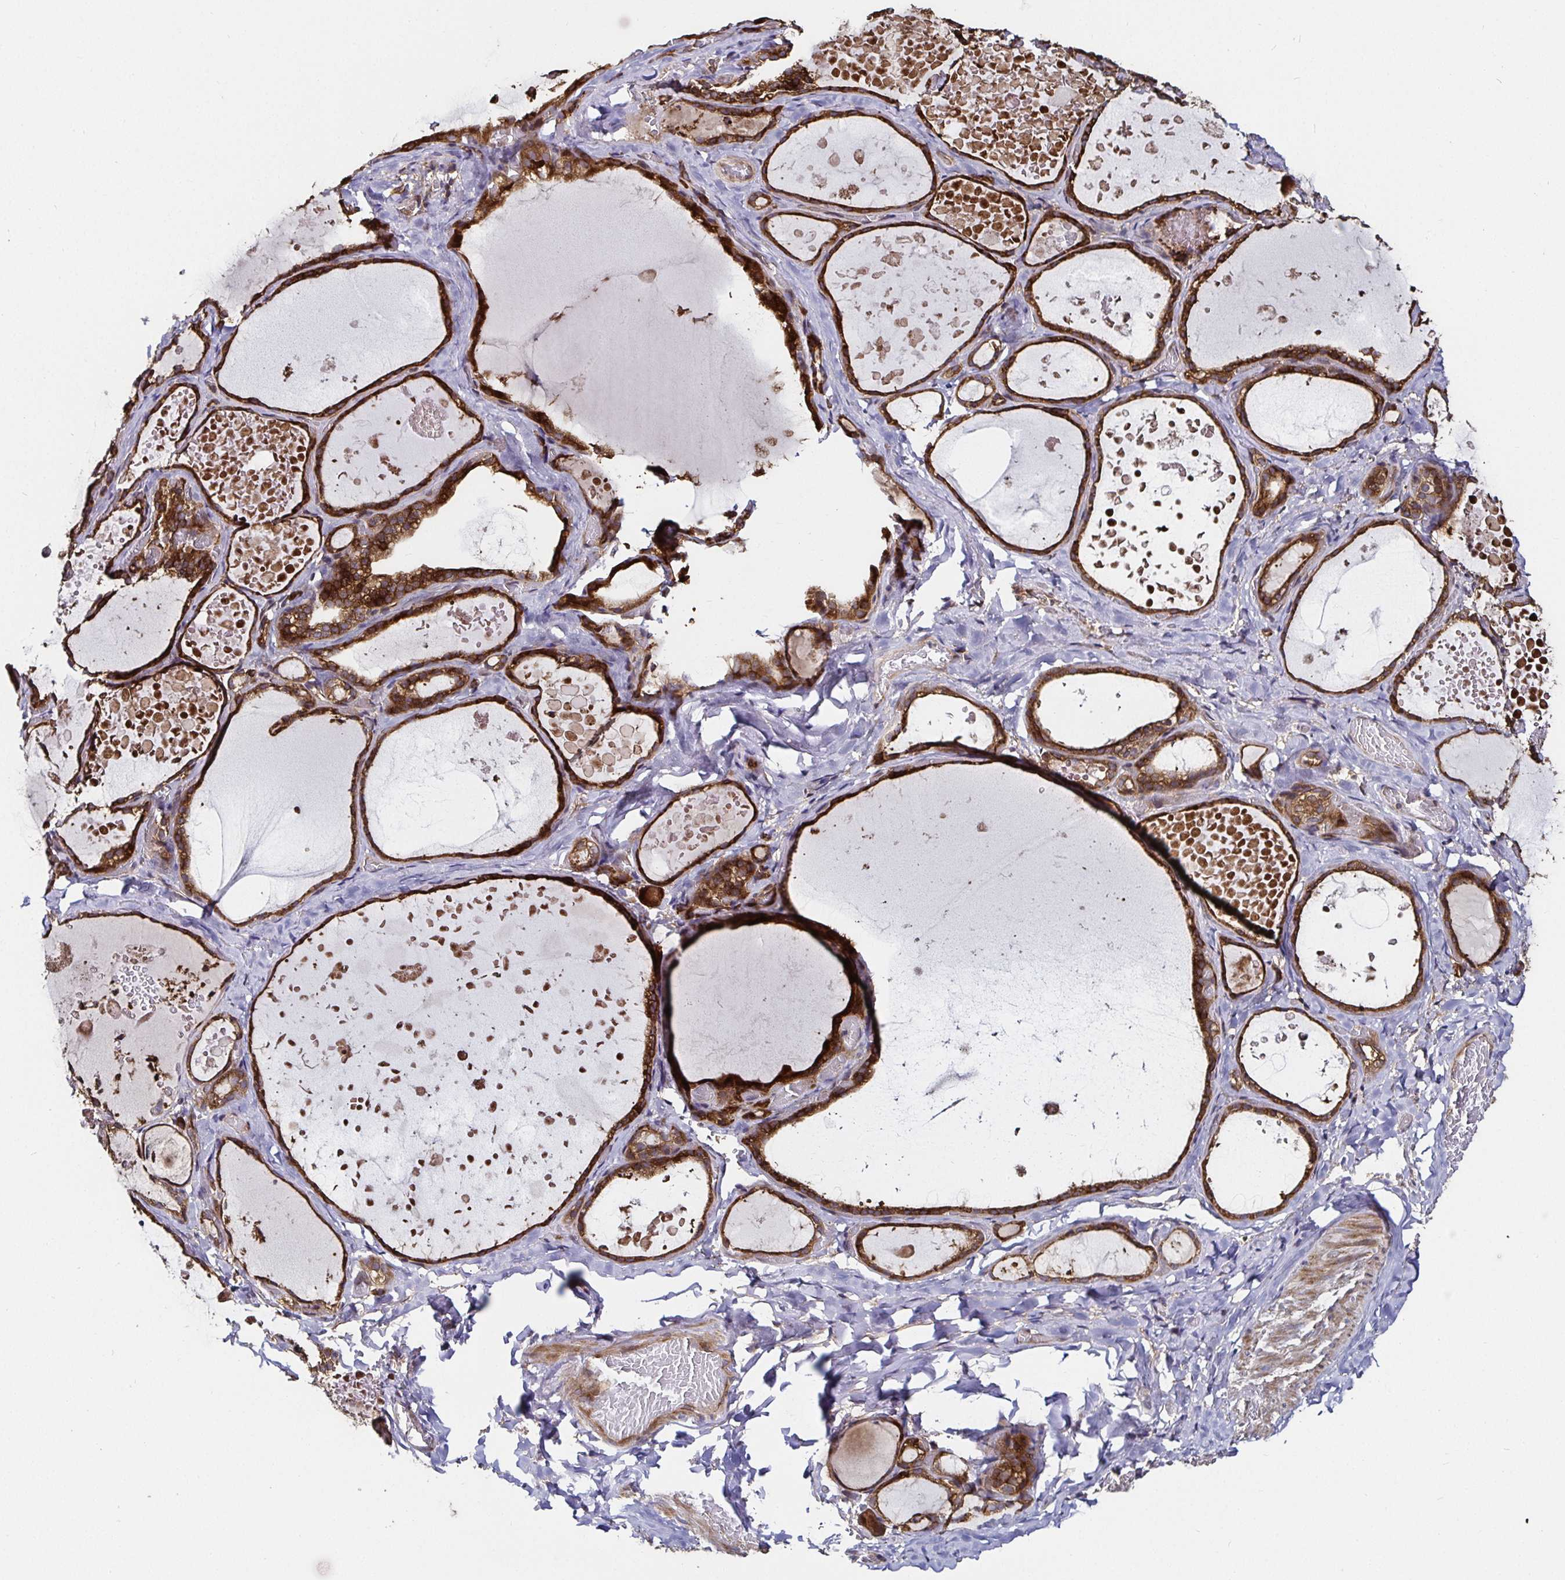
{"staining": {"intensity": "strong", "quantity": ">75%", "location": "cytoplasmic/membranous"}, "tissue": "thyroid gland", "cell_type": "Glandular cells", "image_type": "normal", "snomed": [{"axis": "morphology", "description": "Normal tissue, NOS"}, {"axis": "topography", "description": "Thyroid gland"}], "caption": "Immunohistochemistry (IHC) photomicrograph of normal human thyroid gland stained for a protein (brown), which displays high levels of strong cytoplasmic/membranous expression in about >75% of glandular cells.", "gene": "MLST8", "patient": {"sex": "female", "age": 56}}